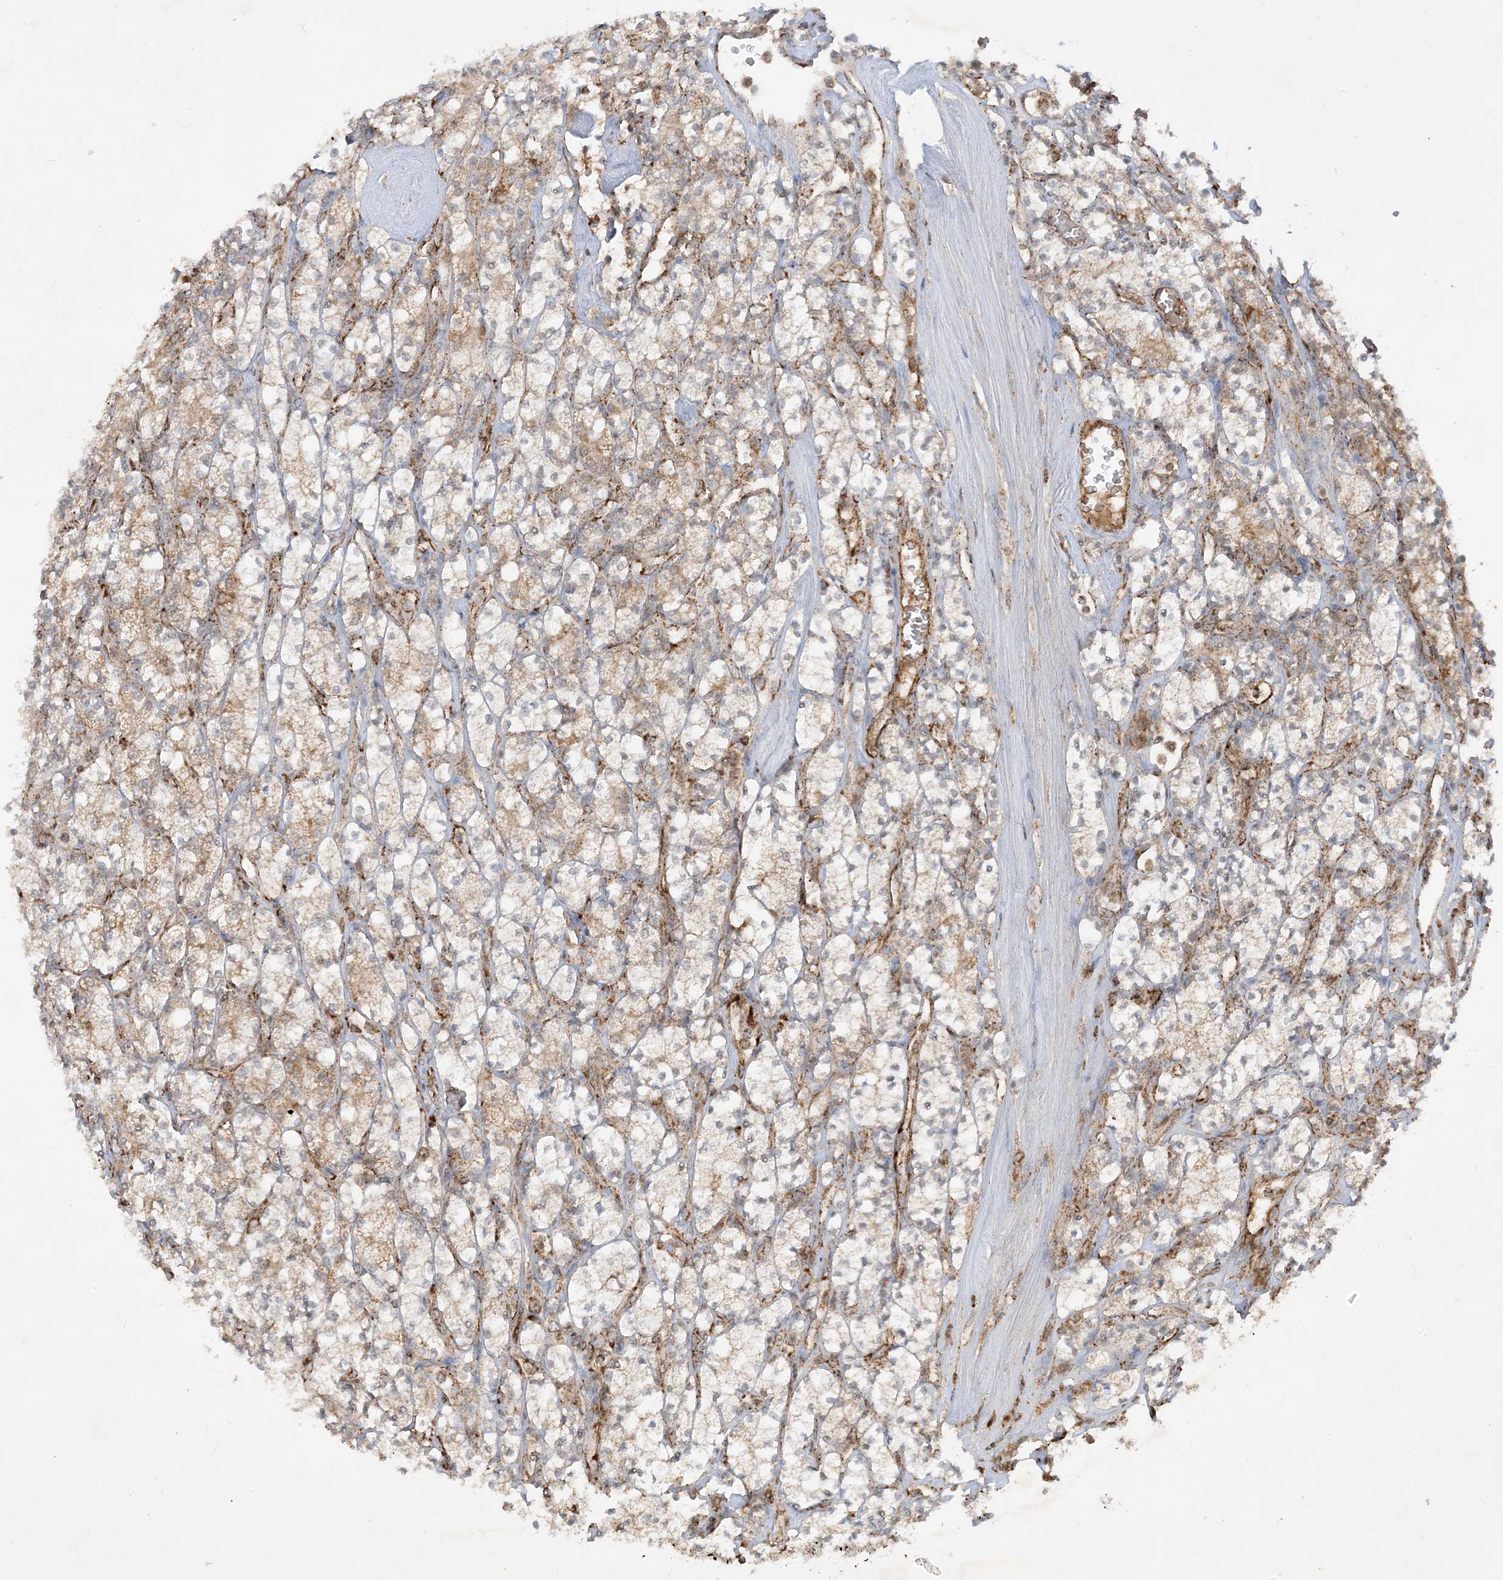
{"staining": {"intensity": "moderate", "quantity": "25%-75%", "location": "cytoplasmic/membranous"}, "tissue": "renal cancer", "cell_type": "Tumor cells", "image_type": "cancer", "snomed": [{"axis": "morphology", "description": "Adenocarcinoma, NOS"}, {"axis": "topography", "description": "Kidney"}], "caption": "Adenocarcinoma (renal) stained with a brown dye exhibits moderate cytoplasmic/membranous positive expression in approximately 25%-75% of tumor cells.", "gene": "NDUFAF3", "patient": {"sex": "male", "age": 77}}